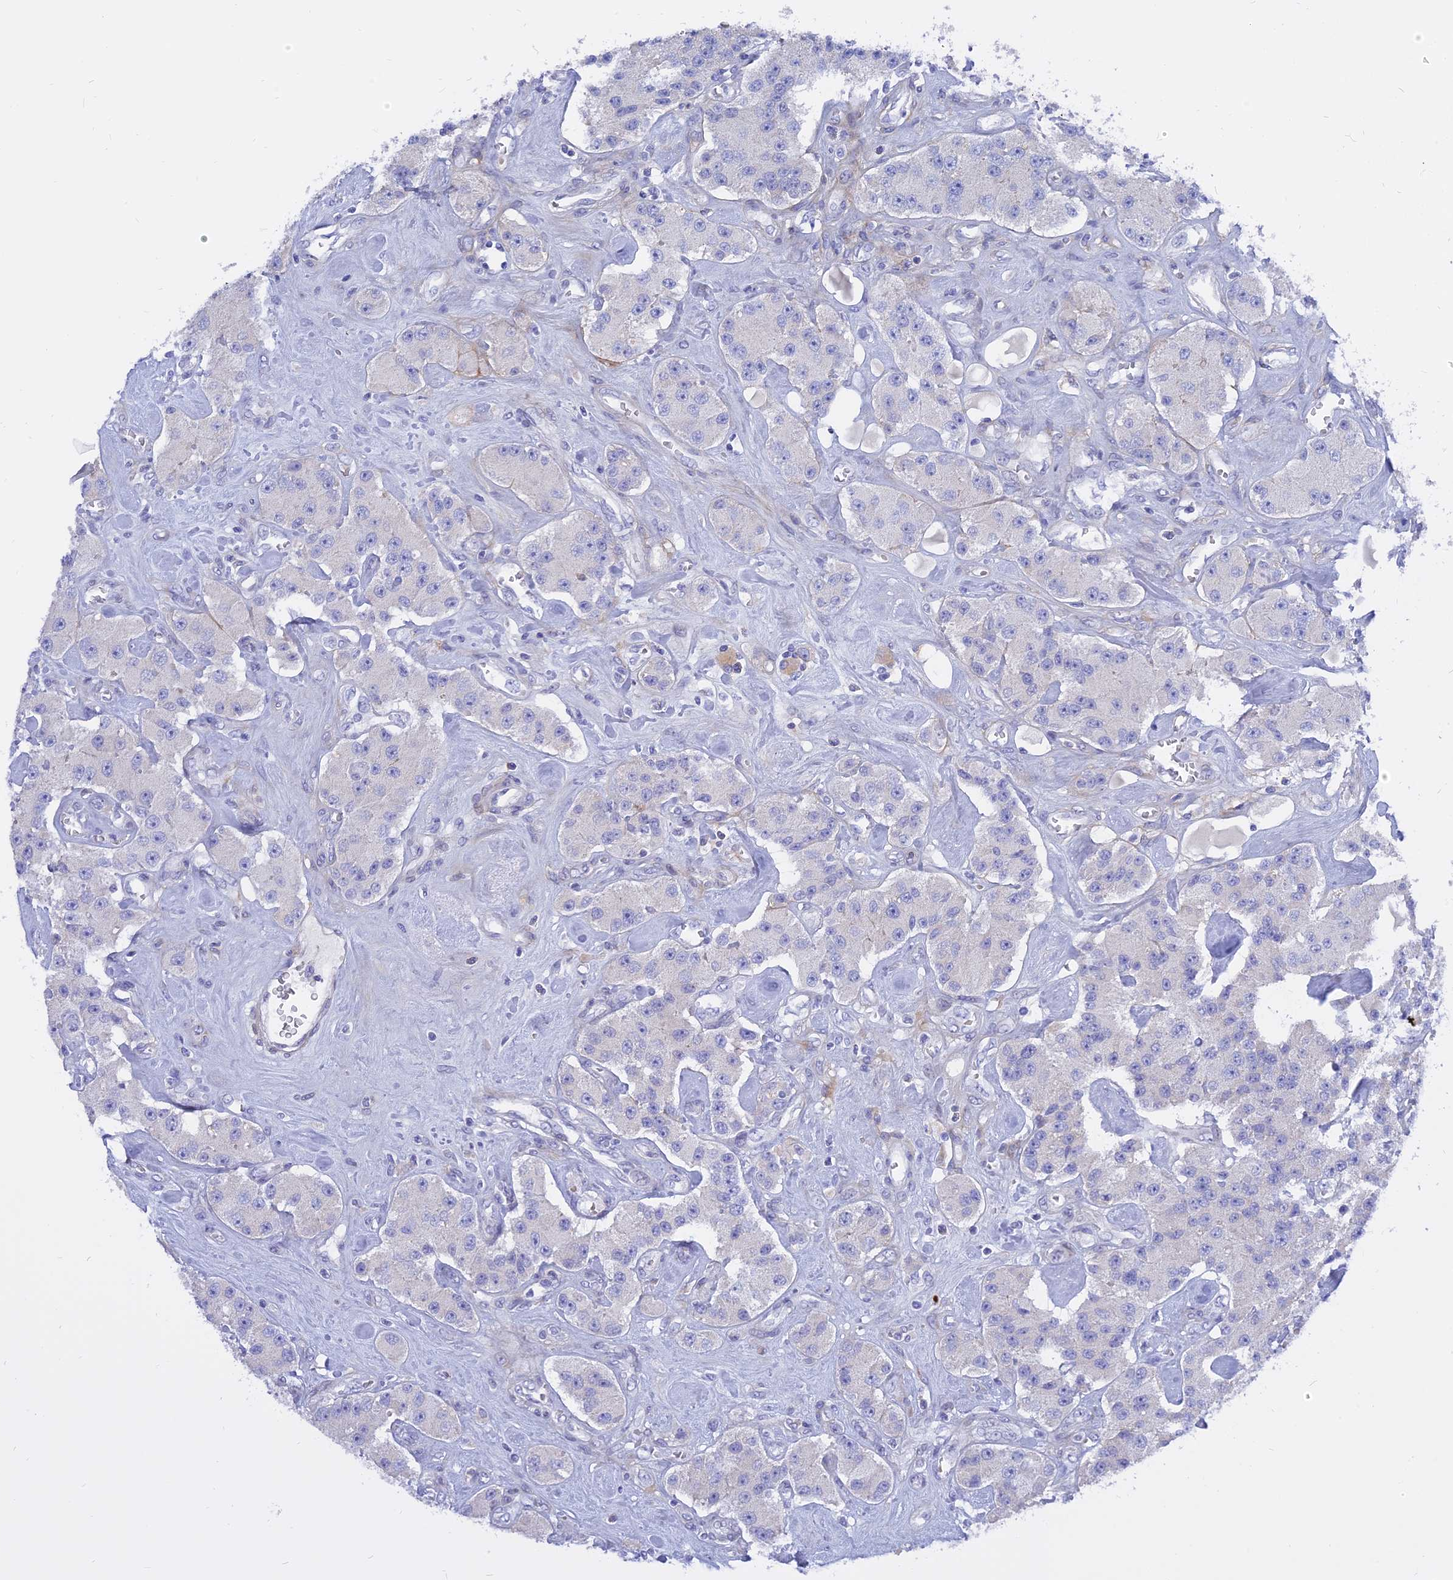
{"staining": {"intensity": "negative", "quantity": "none", "location": "none"}, "tissue": "carcinoid", "cell_type": "Tumor cells", "image_type": "cancer", "snomed": [{"axis": "morphology", "description": "Carcinoid, malignant, NOS"}, {"axis": "topography", "description": "Pancreas"}], "caption": "High magnification brightfield microscopy of carcinoid (malignant) stained with DAB (3,3'-diaminobenzidine) (brown) and counterstained with hematoxylin (blue): tumor cells show no significant expression.", "gene": "MBD3L1", "patient": {"sex": "male", "age": 41}}